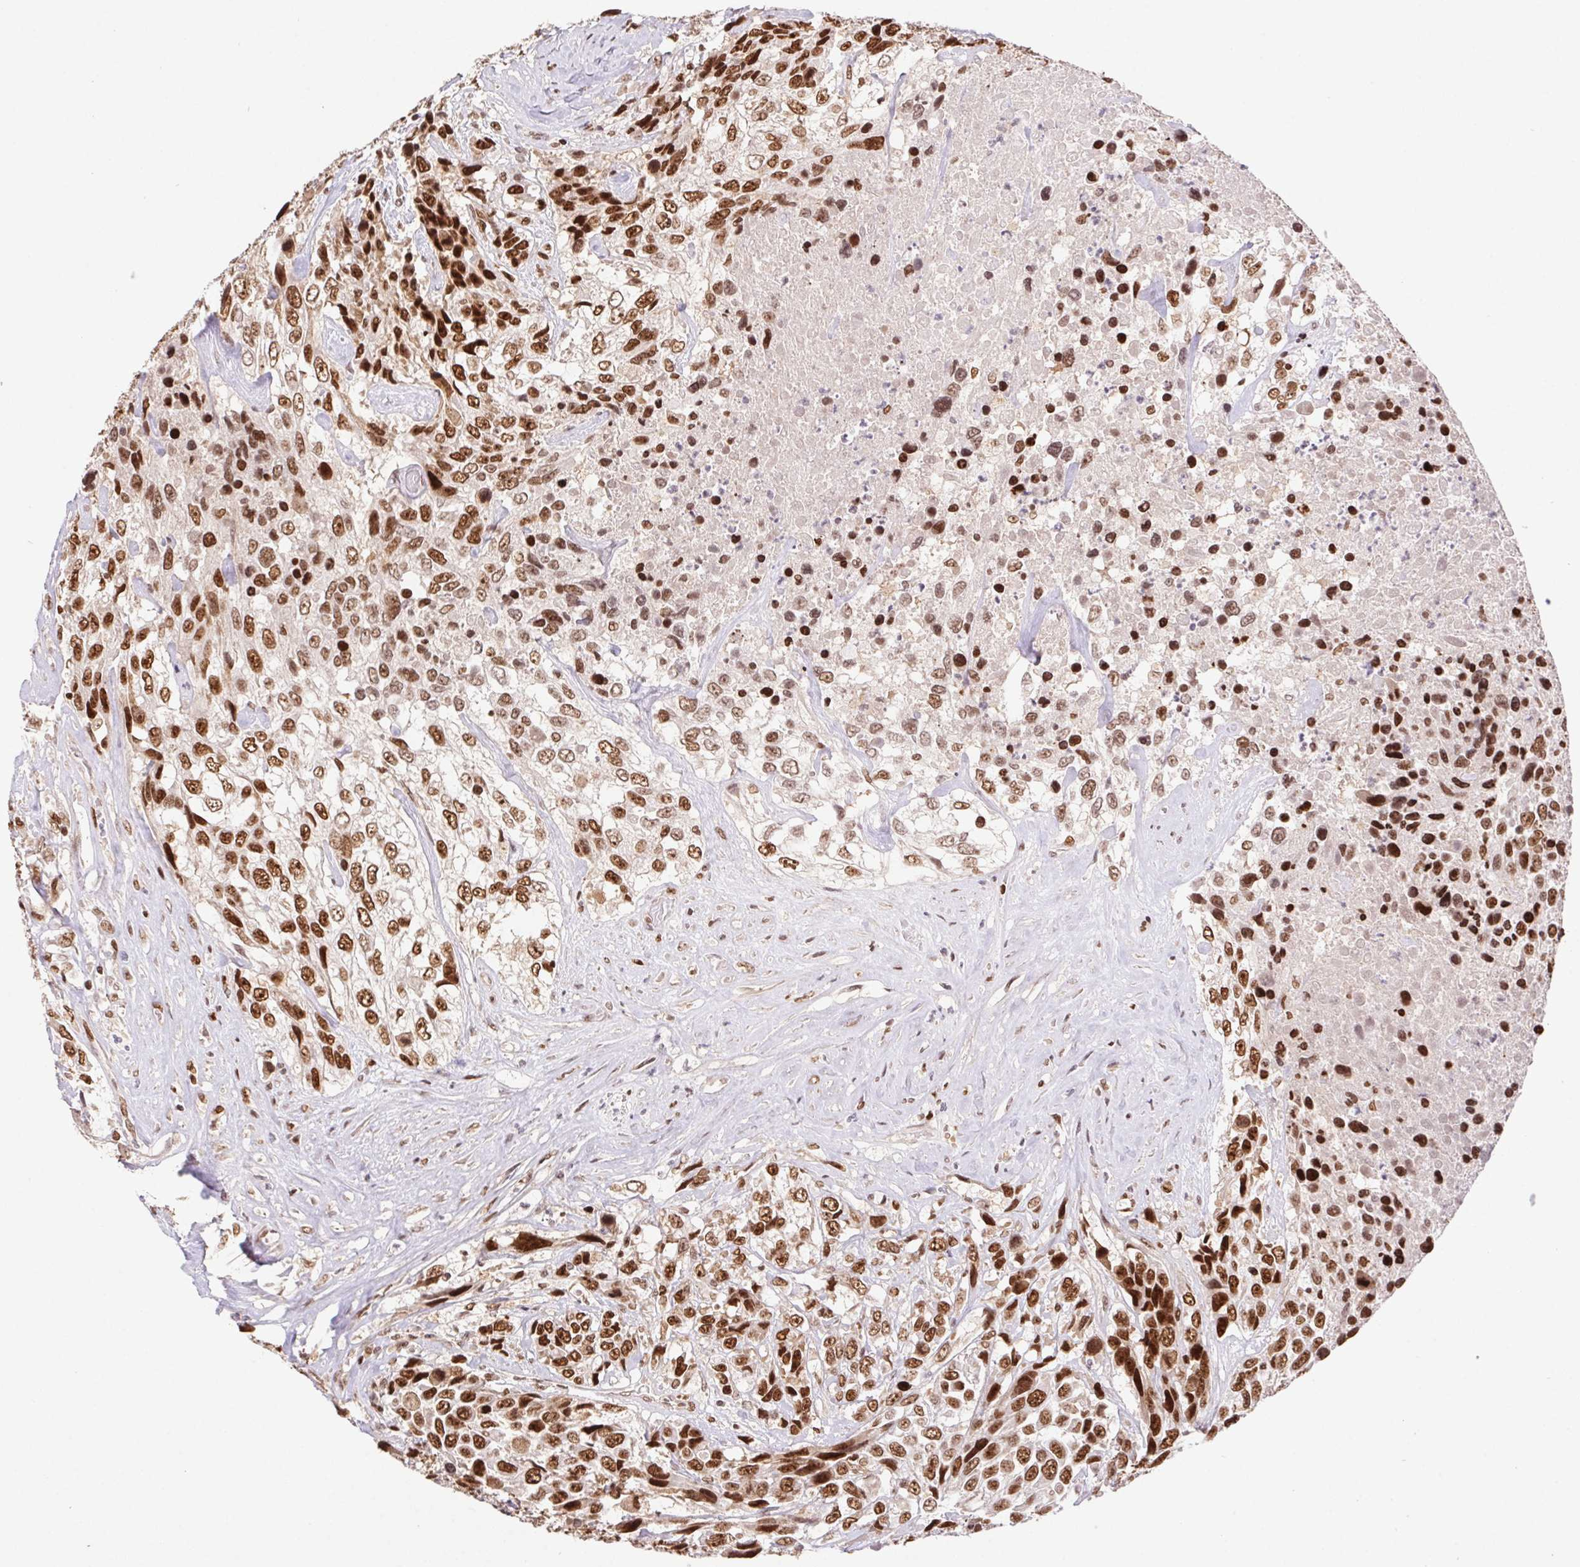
{"staining": {"intensity": "strong", "quantity": ">75%", "location": "nuclear"}, "tissue": "urothelial cancer", "cell_type": "Tumor cells", "image_type": "cancer", "snomed": [{"axis": "morphology", "description": "Urothelial carcinoma, High grade"}, {"axis": "topography", "description": "Urinary bladder"}], "caption": "Strong nuclear protein expression is seen in approximately >75% of tumor cells in urothelial cancer. Nuclei are stained in blue.", "gene": "POLD3", "patient": {"sex": "female", "age": 70}}